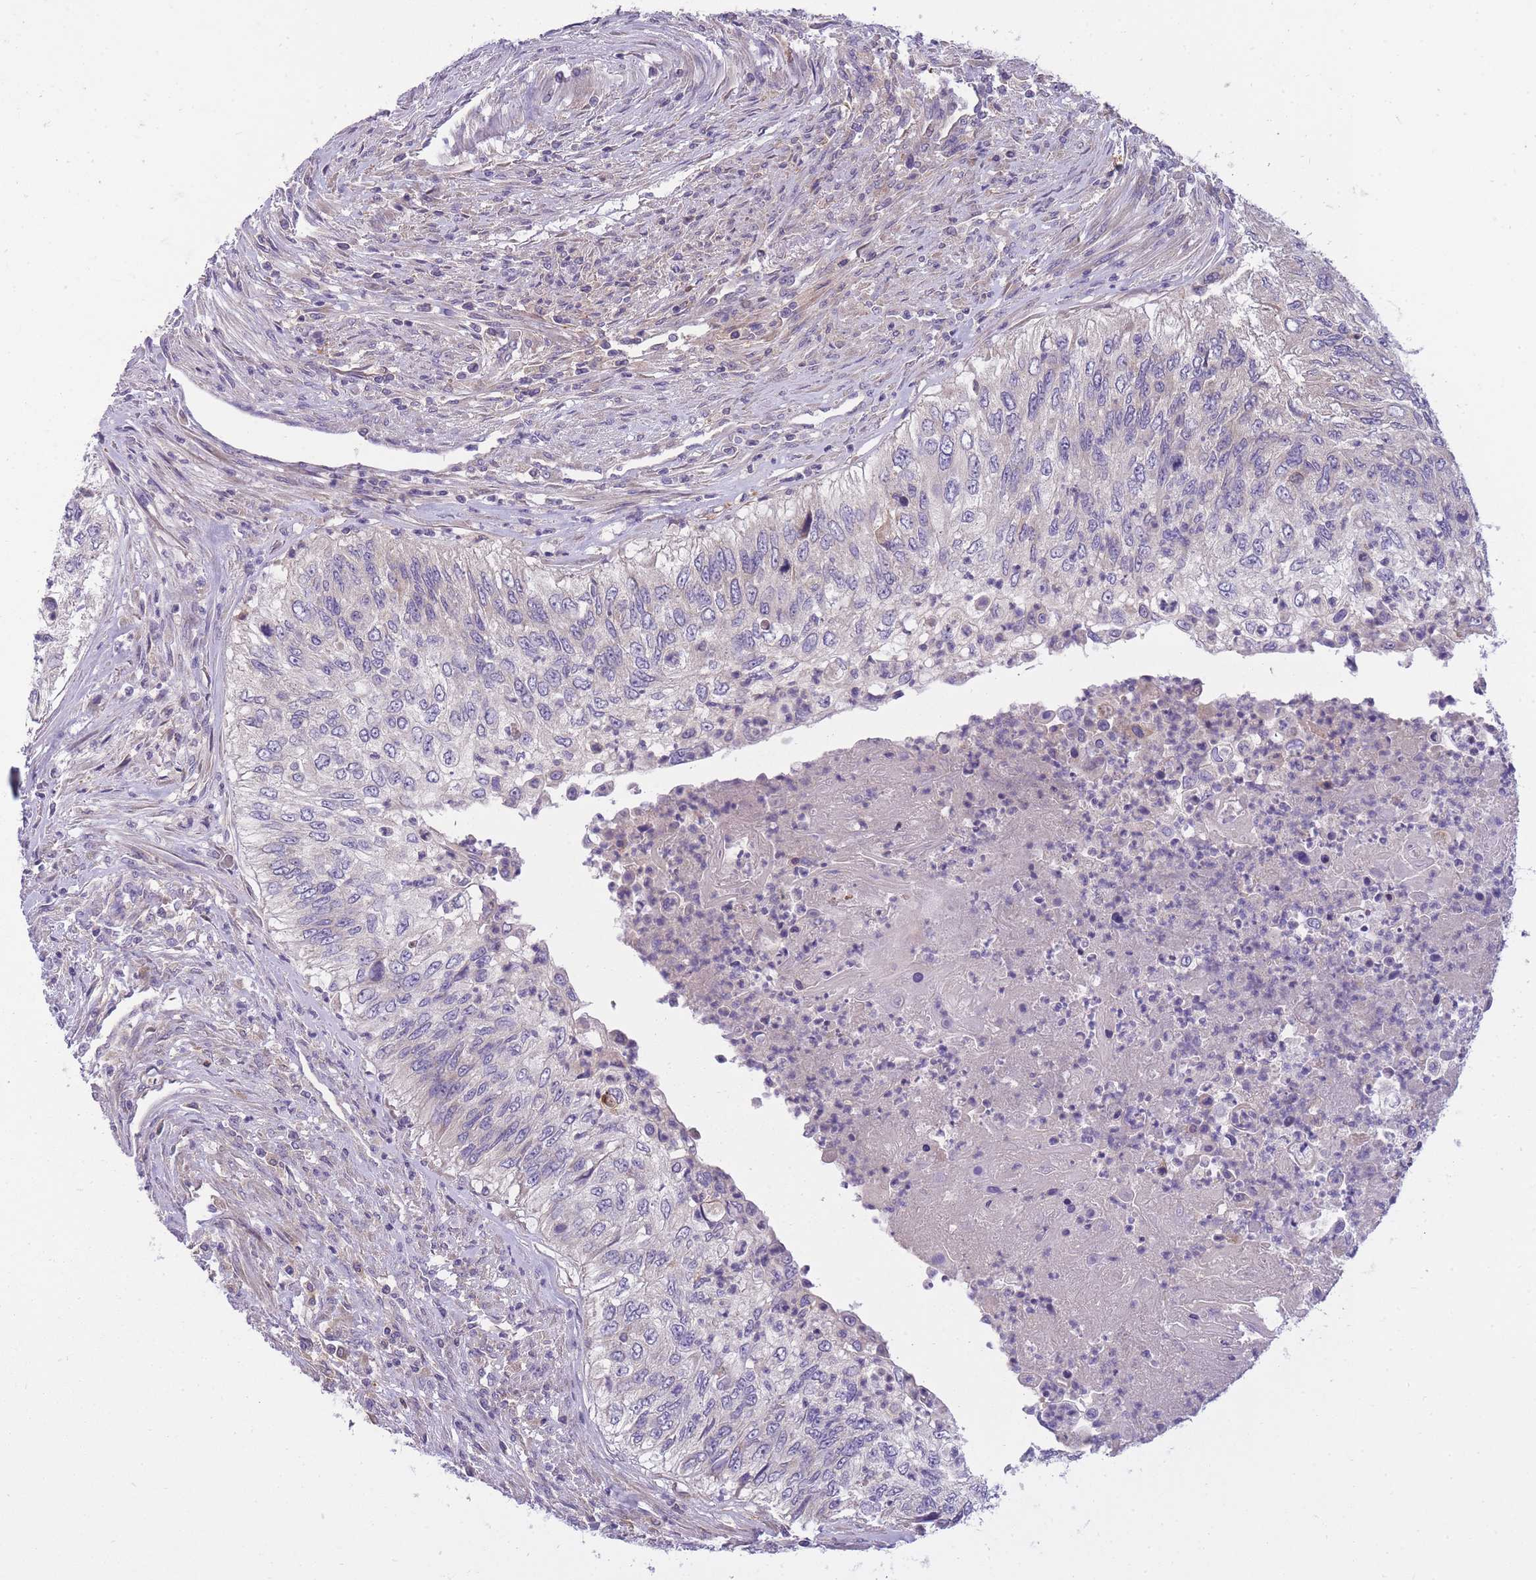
{"staining": {"intensity": "negative", "quantity": "none", "location": "none"}, "tissue": "urothelial cancer", "cell_type": "Tumor cells", "image_type": "cancer", "snomed": [{"axis": "morphology", "description": "Urothelial carcinoma, High grade"}, {"axis": "topography", "description": "Urinary bladder"}], "caption": "This is an IHC histopathology image of urothelial cancer. There is no expression in tumor cells.", "gene": "CRYGN", "patient": {"sex": "female", "age": 60}}